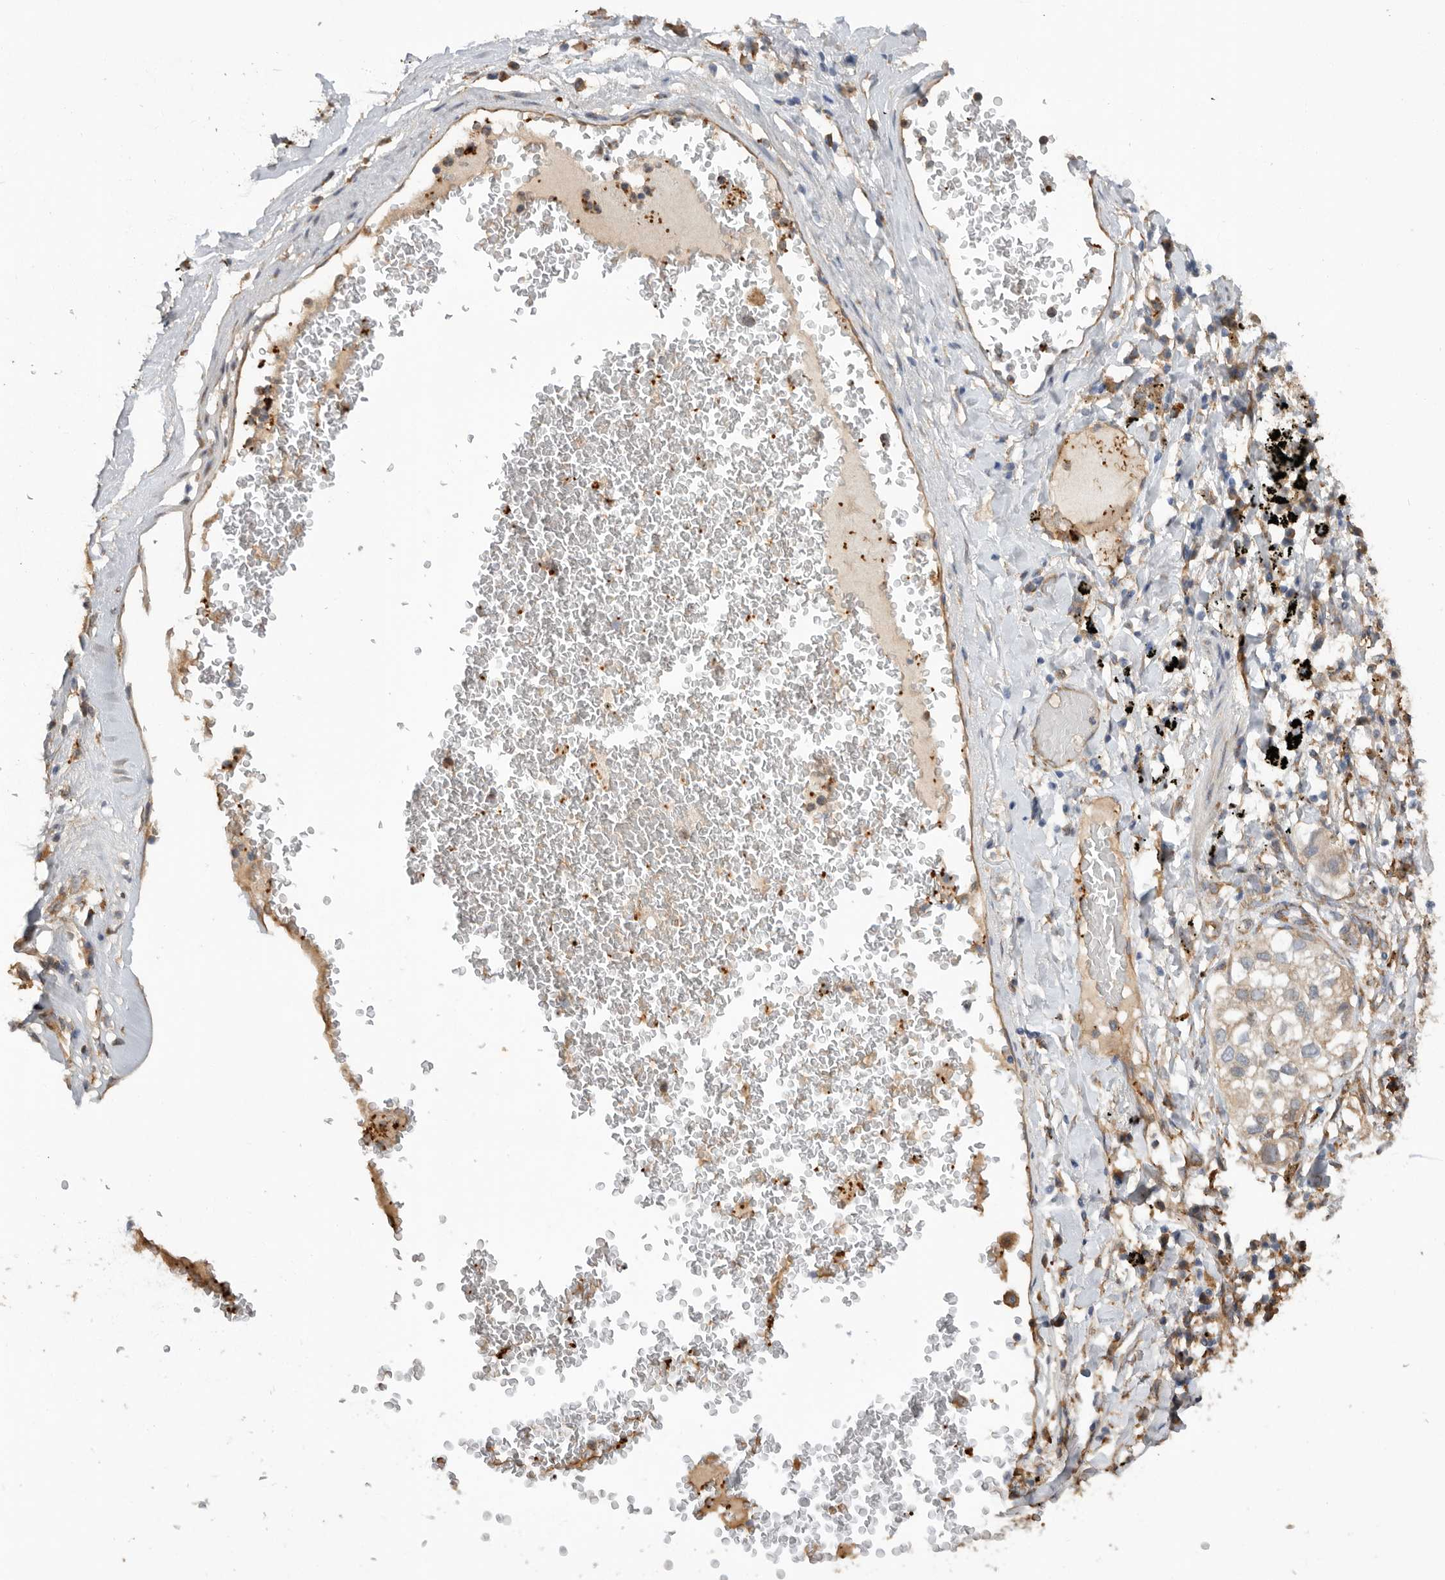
{"staining": {"intensity": "negative", "quantity": "none", "location": "none"}, "tissue": "lung cancer", "cell_type": "Tumor cells", "image_type": "cancer", "snomed": [{"axis": "morphology", "description": "Adenocarcinoma, NOS"}, {"axis": "topography", "description": "Lung"}], "caption": "Protein analysis of lung cancer reveals no significant positivity in tumor cells. (Brightfield microscopy of DAB immunohistochemistry (IHC) at high magnification).", "gene": "CDC42BPB", "patient": {"sex": "male", "age": 63}}